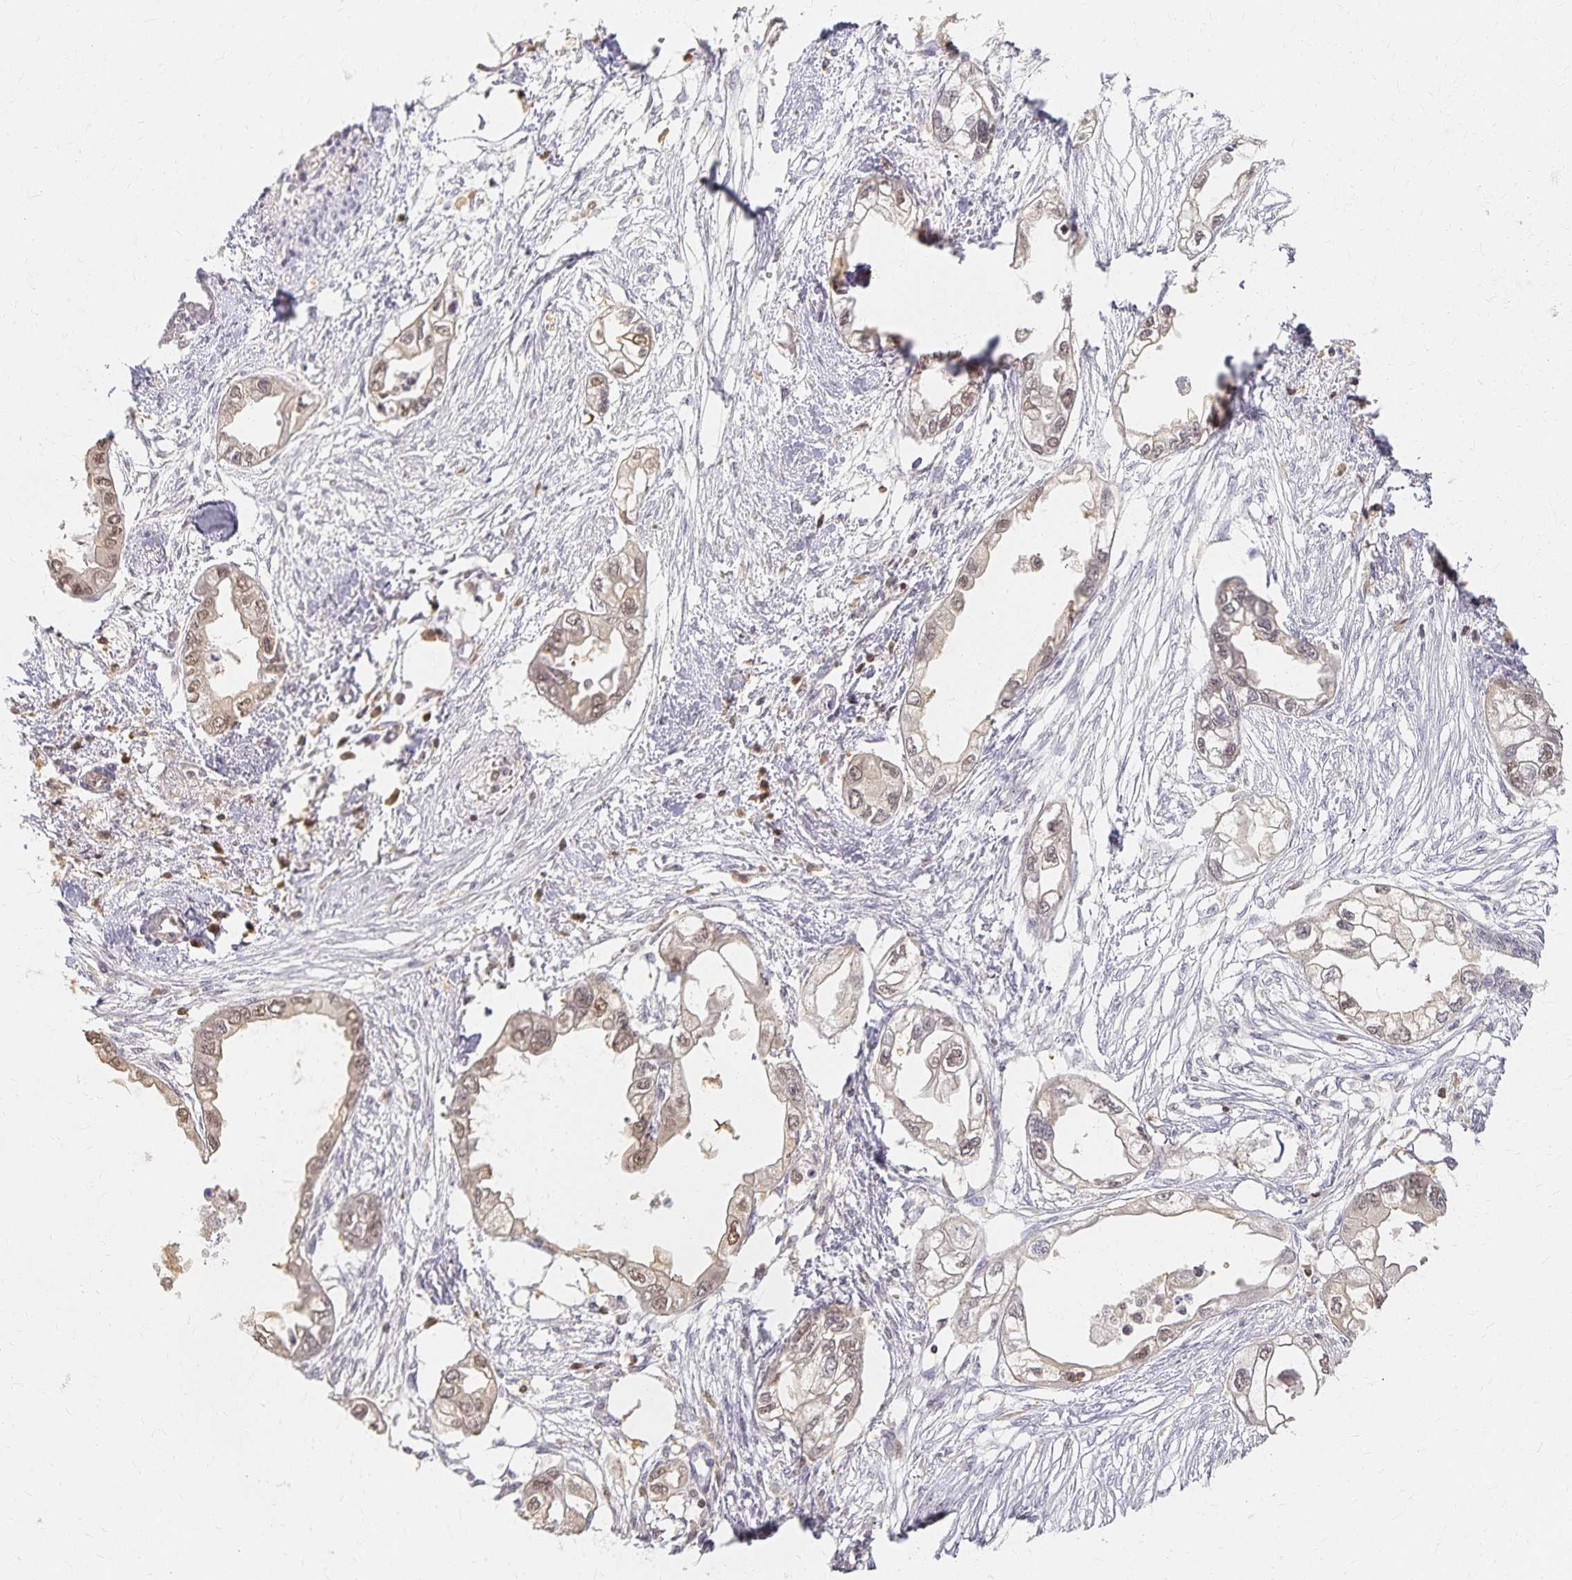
{"staining": {"intensity": "weak", "quantity": ">75%", "location": "cytoplasmic/membranous,nuclear"}, "tissue": "endometrial cancer", "cell_type": "Tumor cells", "image_type": "cancer", "snomed": [{"axis": "morphology", "description": "Adenocarcinoma, NOS"}, {"axis": "morphology", "description": "Adenocarcinoma, metastatic, NOS"}, {"axis": "topography", "description": "Adipose tissue"}, {"axis": "topography", "description": "Endometrium"}], "caption": "Endometrial cancer was stained to show a protein in brown. There is low levels of weak cytoplasmic/membranous and nuclear staining in approximately >75% of tumor cells.", "gene": "AZGP1", "patient": {"sex": "female", "age": 67}}